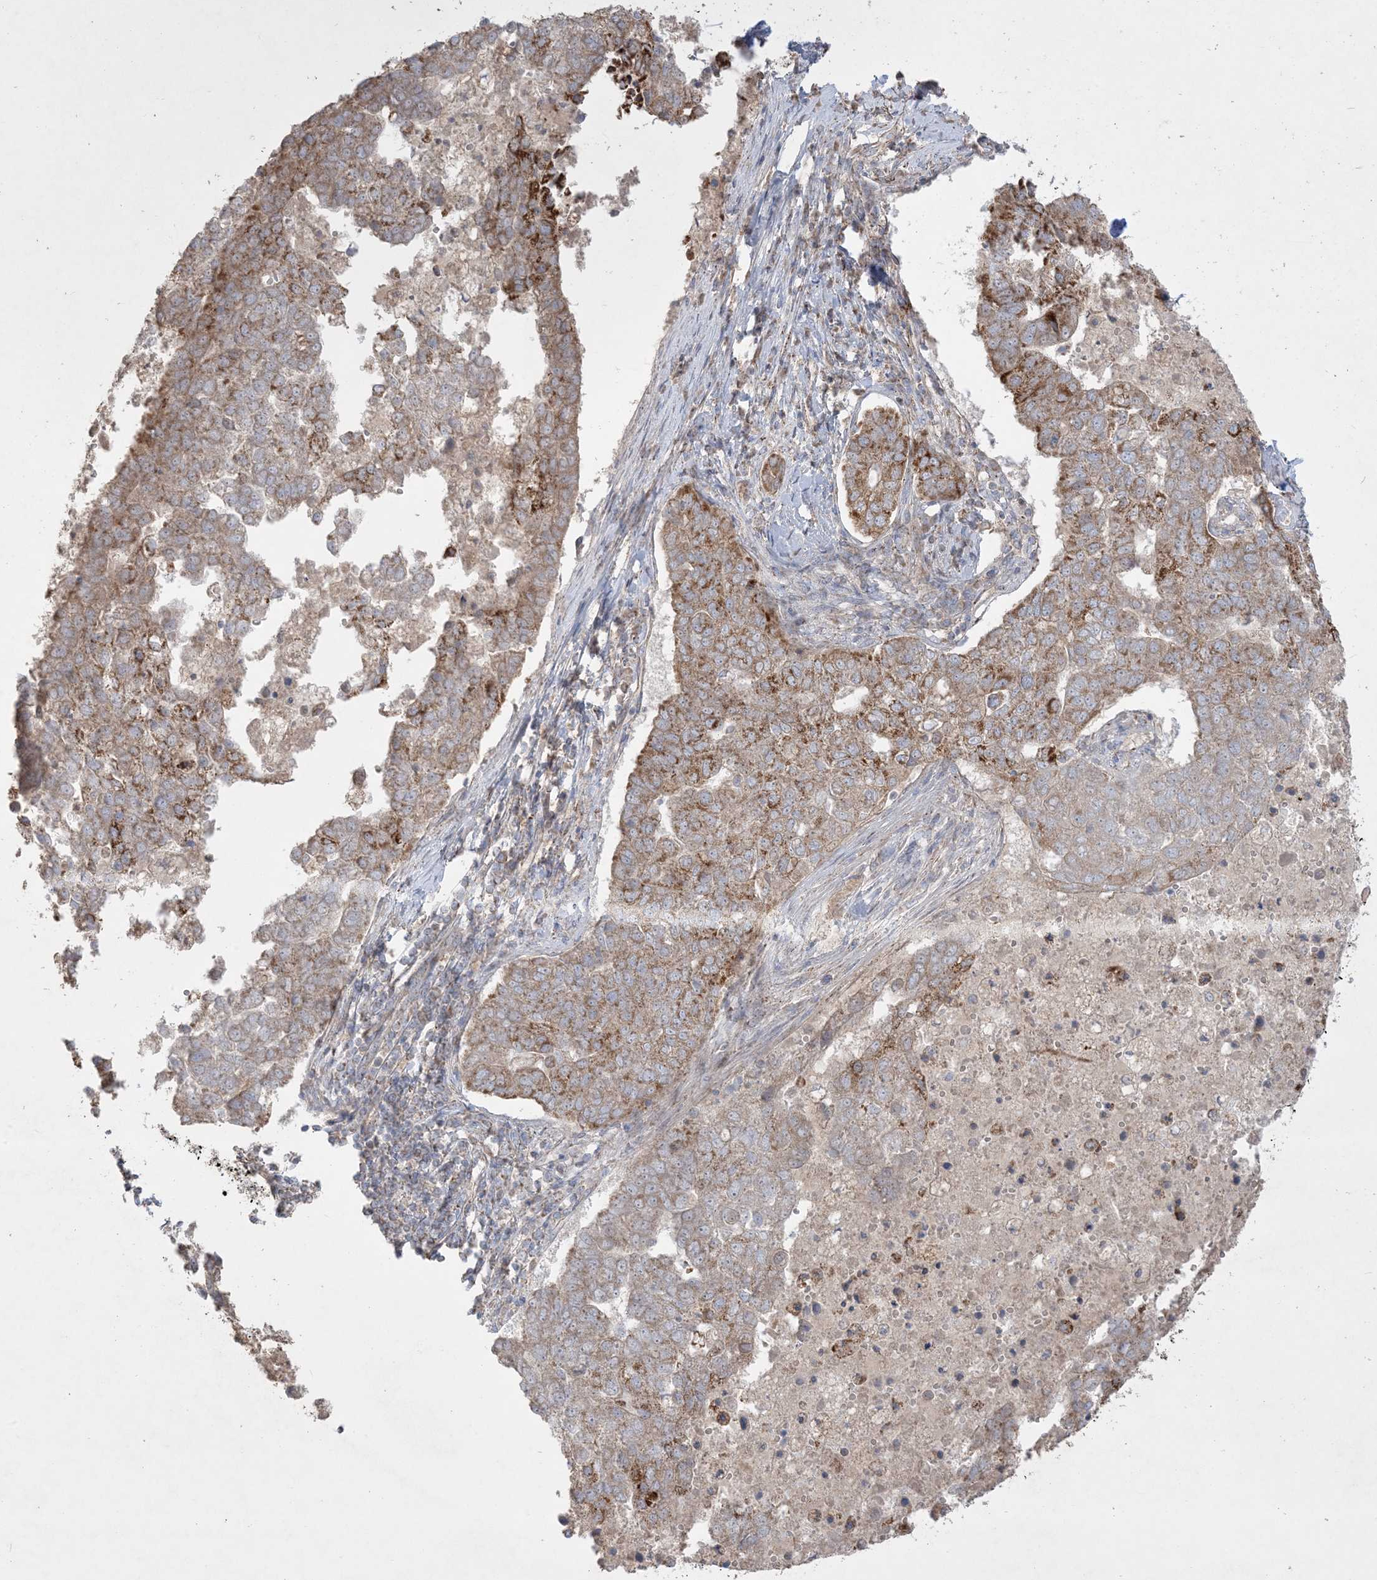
{"staining": {"intensity": "strong", "quantity": ">75%", "location": "cytoplasmic/membranous"}, "tissue": "pancreatic cancer", "cell_type": "Tumor cells", "image_type": "cancer", "snomed": [{"axis": "morphology", "description": "Adenocarcinoma, NOS"}, {"axis": "topography", "description": "Pancreas"}], "caption": "Immunohistochemistry of pancreatic cancer (adenocarcinoma) displays high levels of strong cytoplasmic/membranous positivity in approximately >75% of tumor cells. The protein is stained brown, and the nuclei are stained in blue (DAB IHC with brightfield microscopy, high magnification).", "gene": "NDUFAF3", "patient": {"sex": "female", "age": 61}}